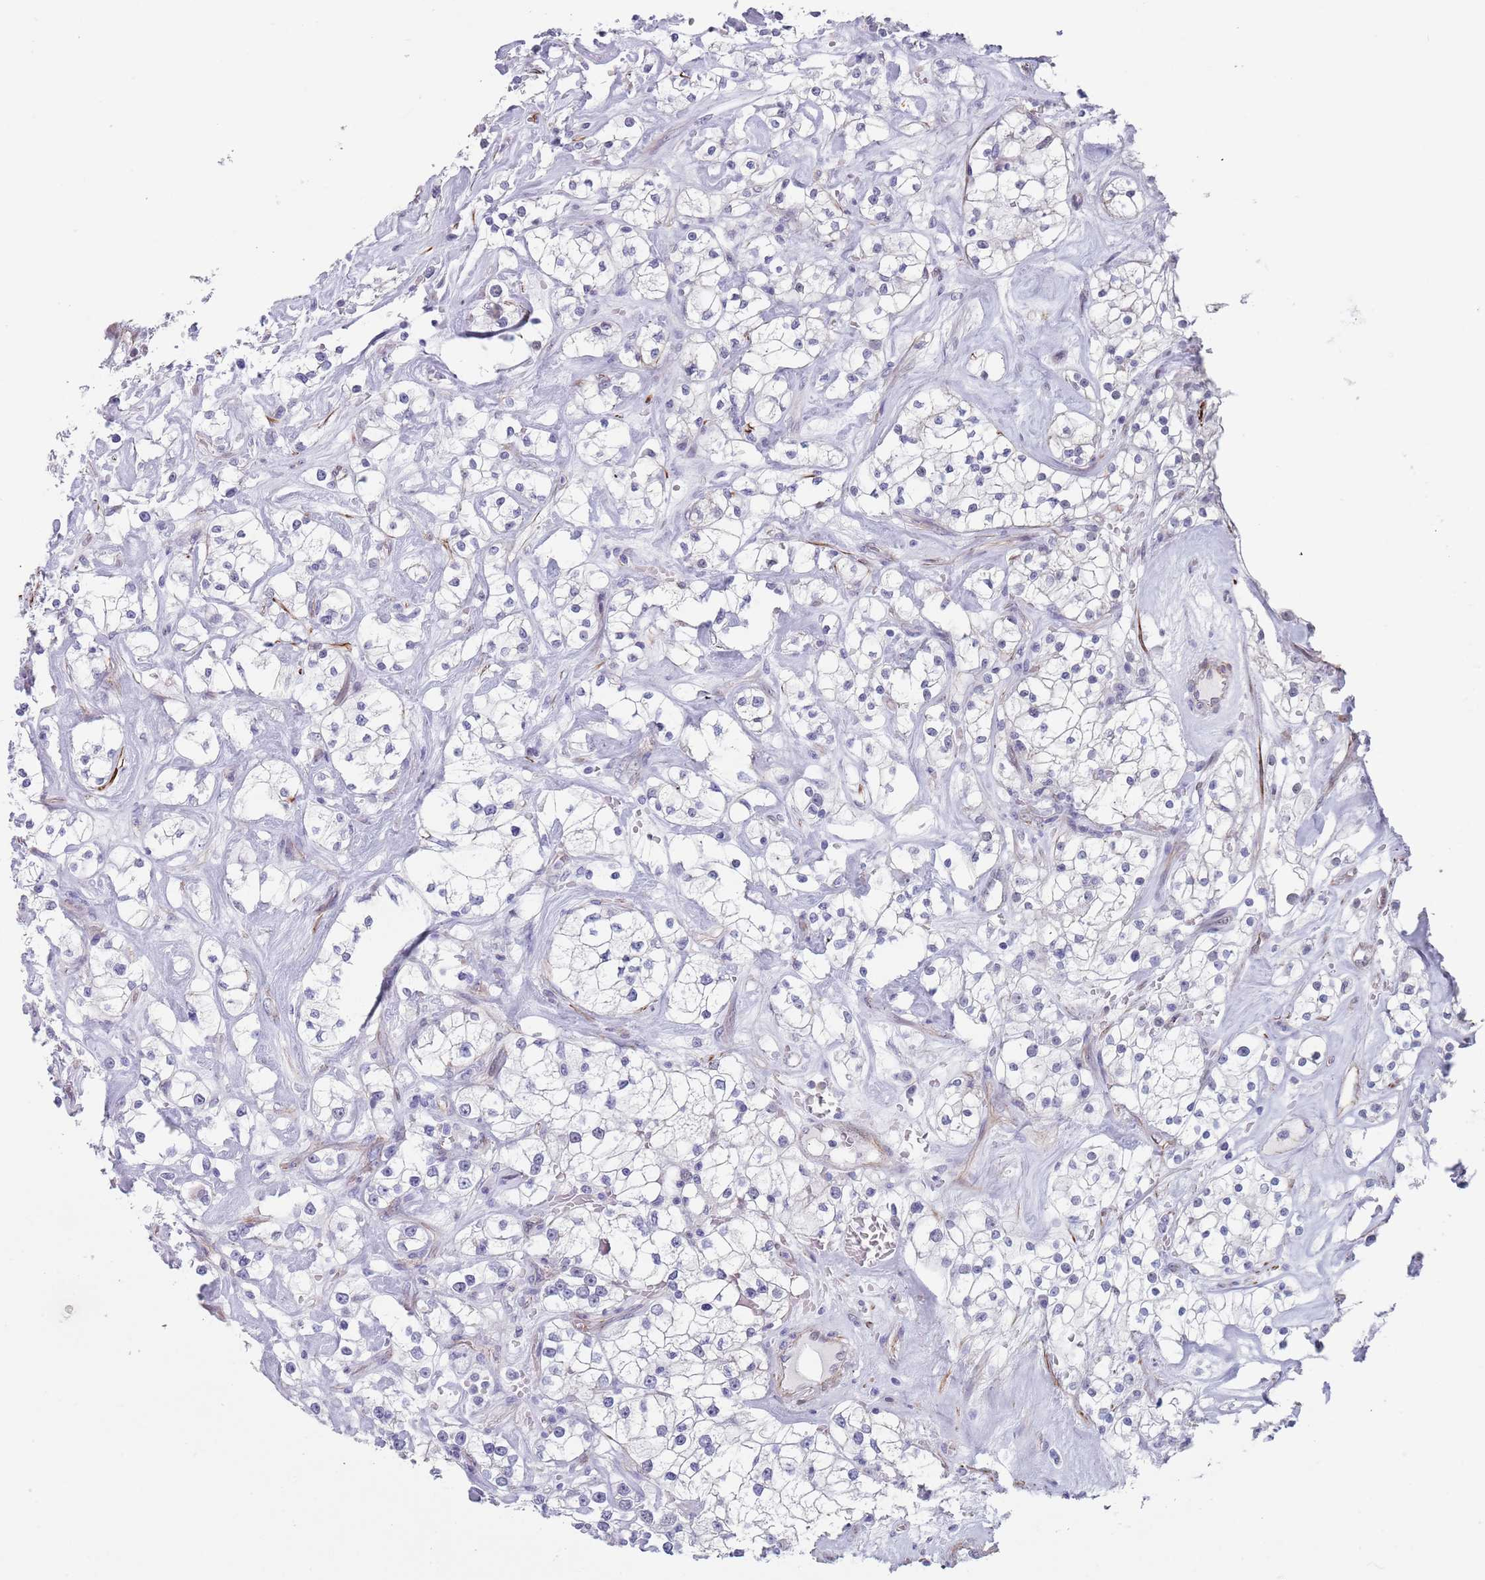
{"staining": {"intensity": "negative", "quantity": "none", "location": "none"}, "tissue": "renal cancer", "cell_type": "Tumor cells", "image_type": "cancer", "snomed": [{"axis": "morphology", "description": "Adenocarcinoma, NOS"}, {"axis": "topography", "description": "Kidney"}], "caption": "Micrograph shows no significant protein positivity in tumor cells of renal cancer. The staining is performed using DAB (3,3'-diaminobenzidine) brown chromogen with nuclei counter-stained in using hematoxylin.", "gene": "OR5A2", "patient": {"sex": "male", "age": 77}}